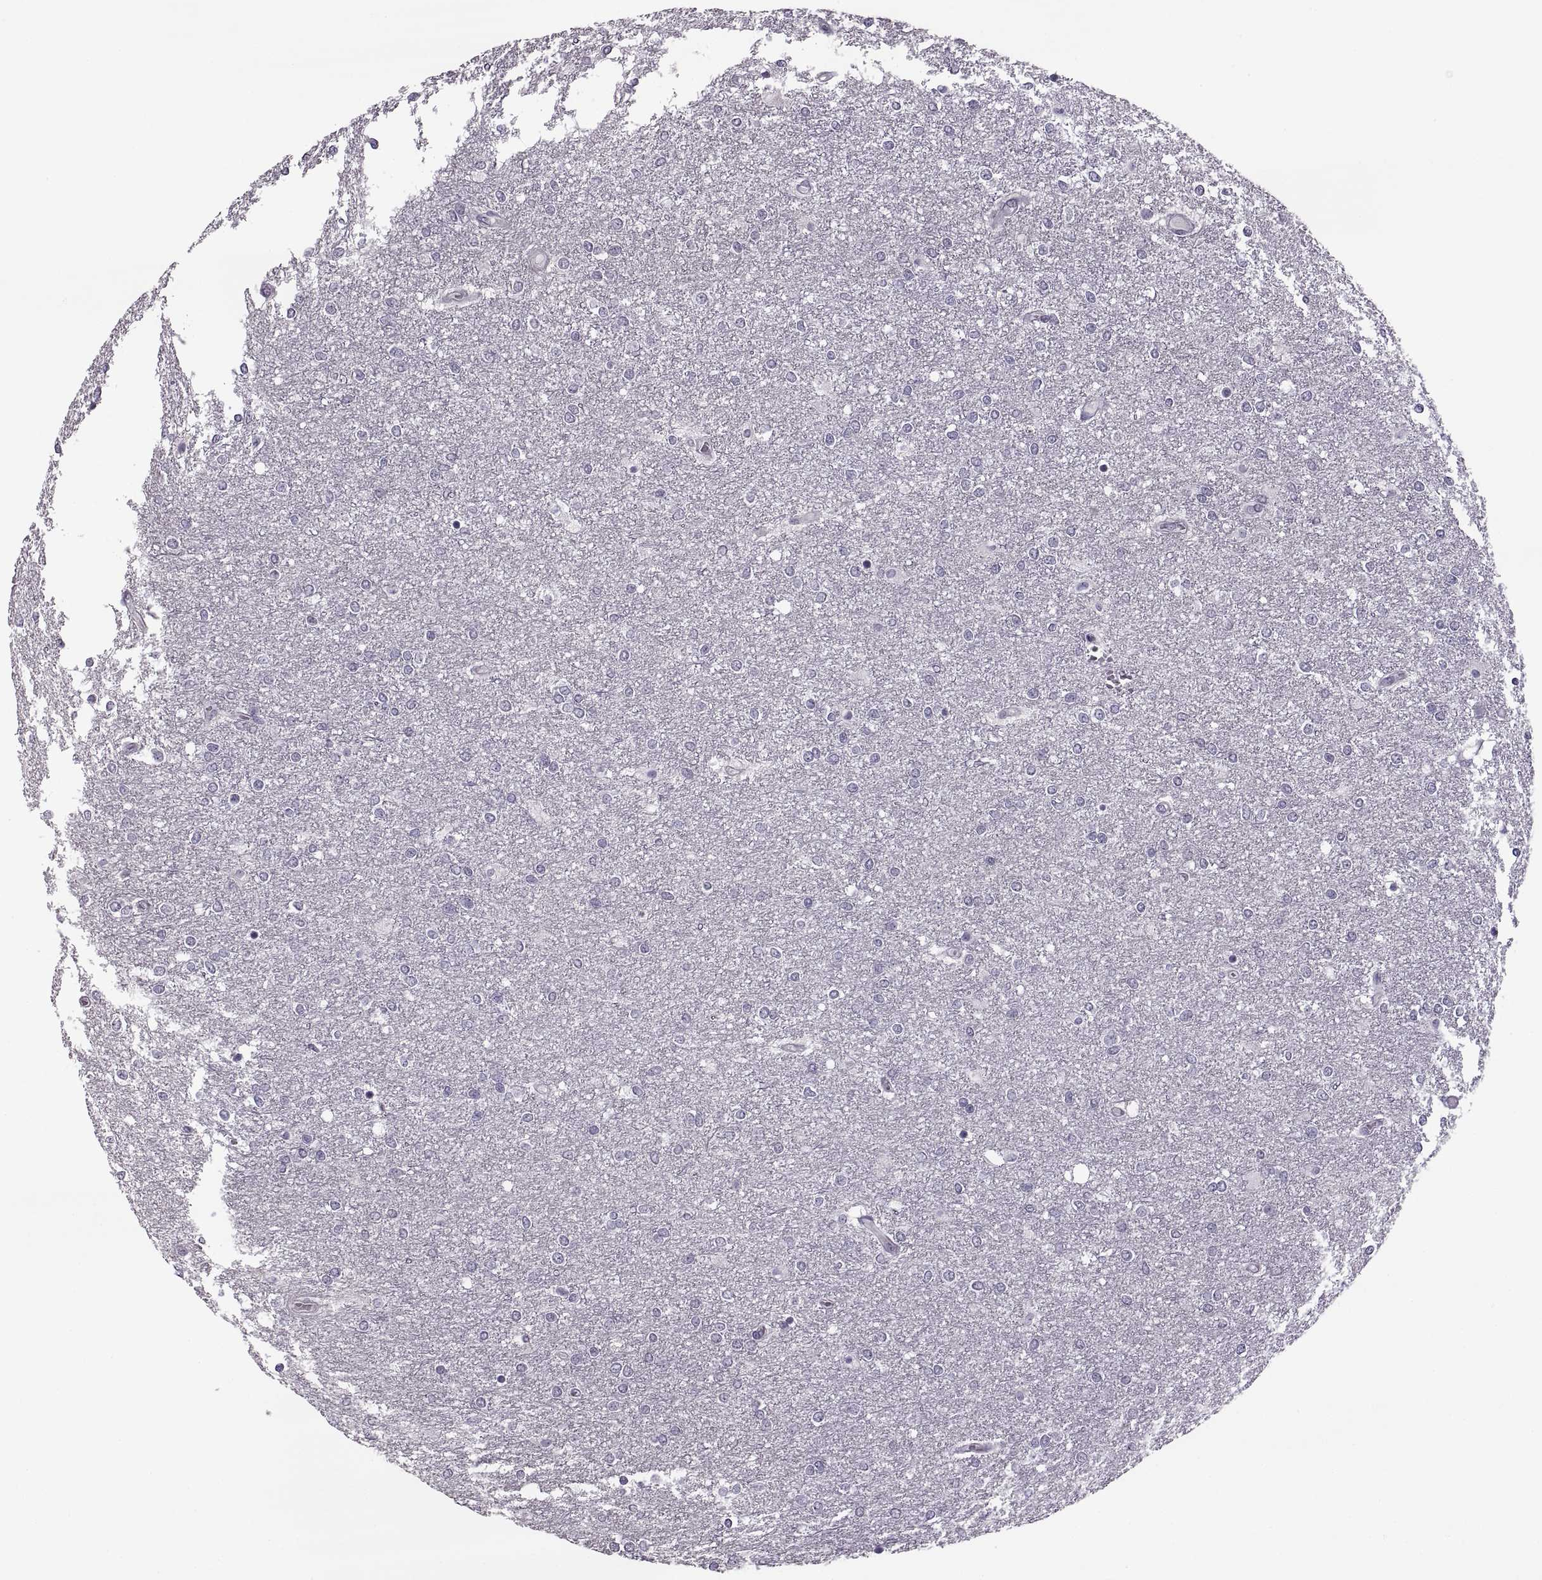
{"staining": {"intensity": "negative", "quantity": "none", "location": "none"}, "tissue": "glioma", "cell_type": "Tumor cells", "image_type": "cancer", "snomed": [{"axis": "morphology", "description": "Glioma, malignant, High grade"}, {"axis": "topography", "description": "Brain"}], "caption": "Protein analysis of malignant glioma (high-grade) displays no significant positivity in tumor cells. (DAB (3,3'-diaminobenzidine) IHC with hematoxylin counter stain).", "gene": "PAGE5", "patient": {"sex": "female", "age": 61}}